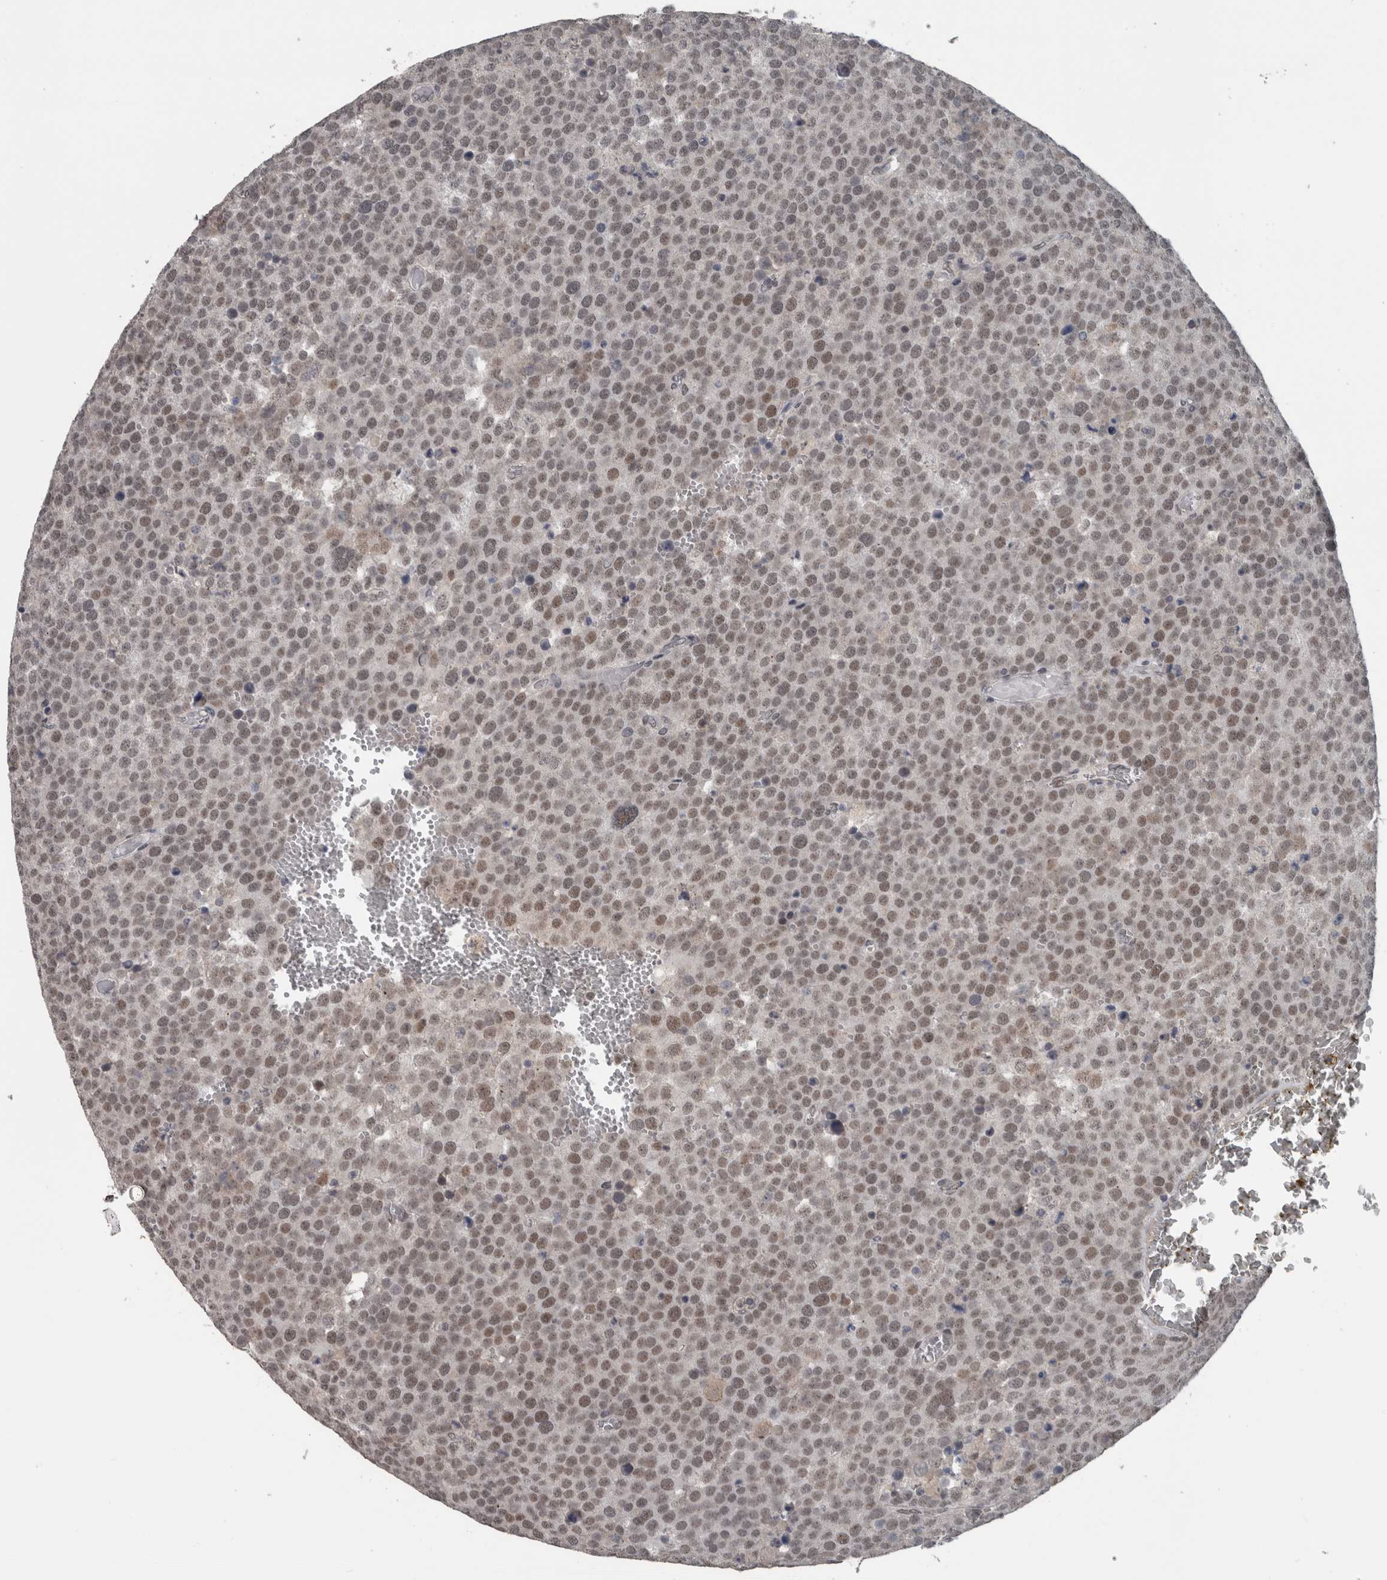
{"staining": {"intensity": "weak", "quantity": ">75%", "location": "nuclear"}, "tissue": "testis cancer", "cell_type": "Tumor cells", "image_type": "cancer", "snomed": [{"axis": "morphology", "description": "Seminoma, NOS"}, {"axis": "topography", "description": "Testis"}], "caption": "Human testis cancer stained with a brown dye shows weak nuclear positive positivity in approximately >75% of tumor cells.", "gene": "ZBTB21", "patient": {"sex": "male", "age": 71}}